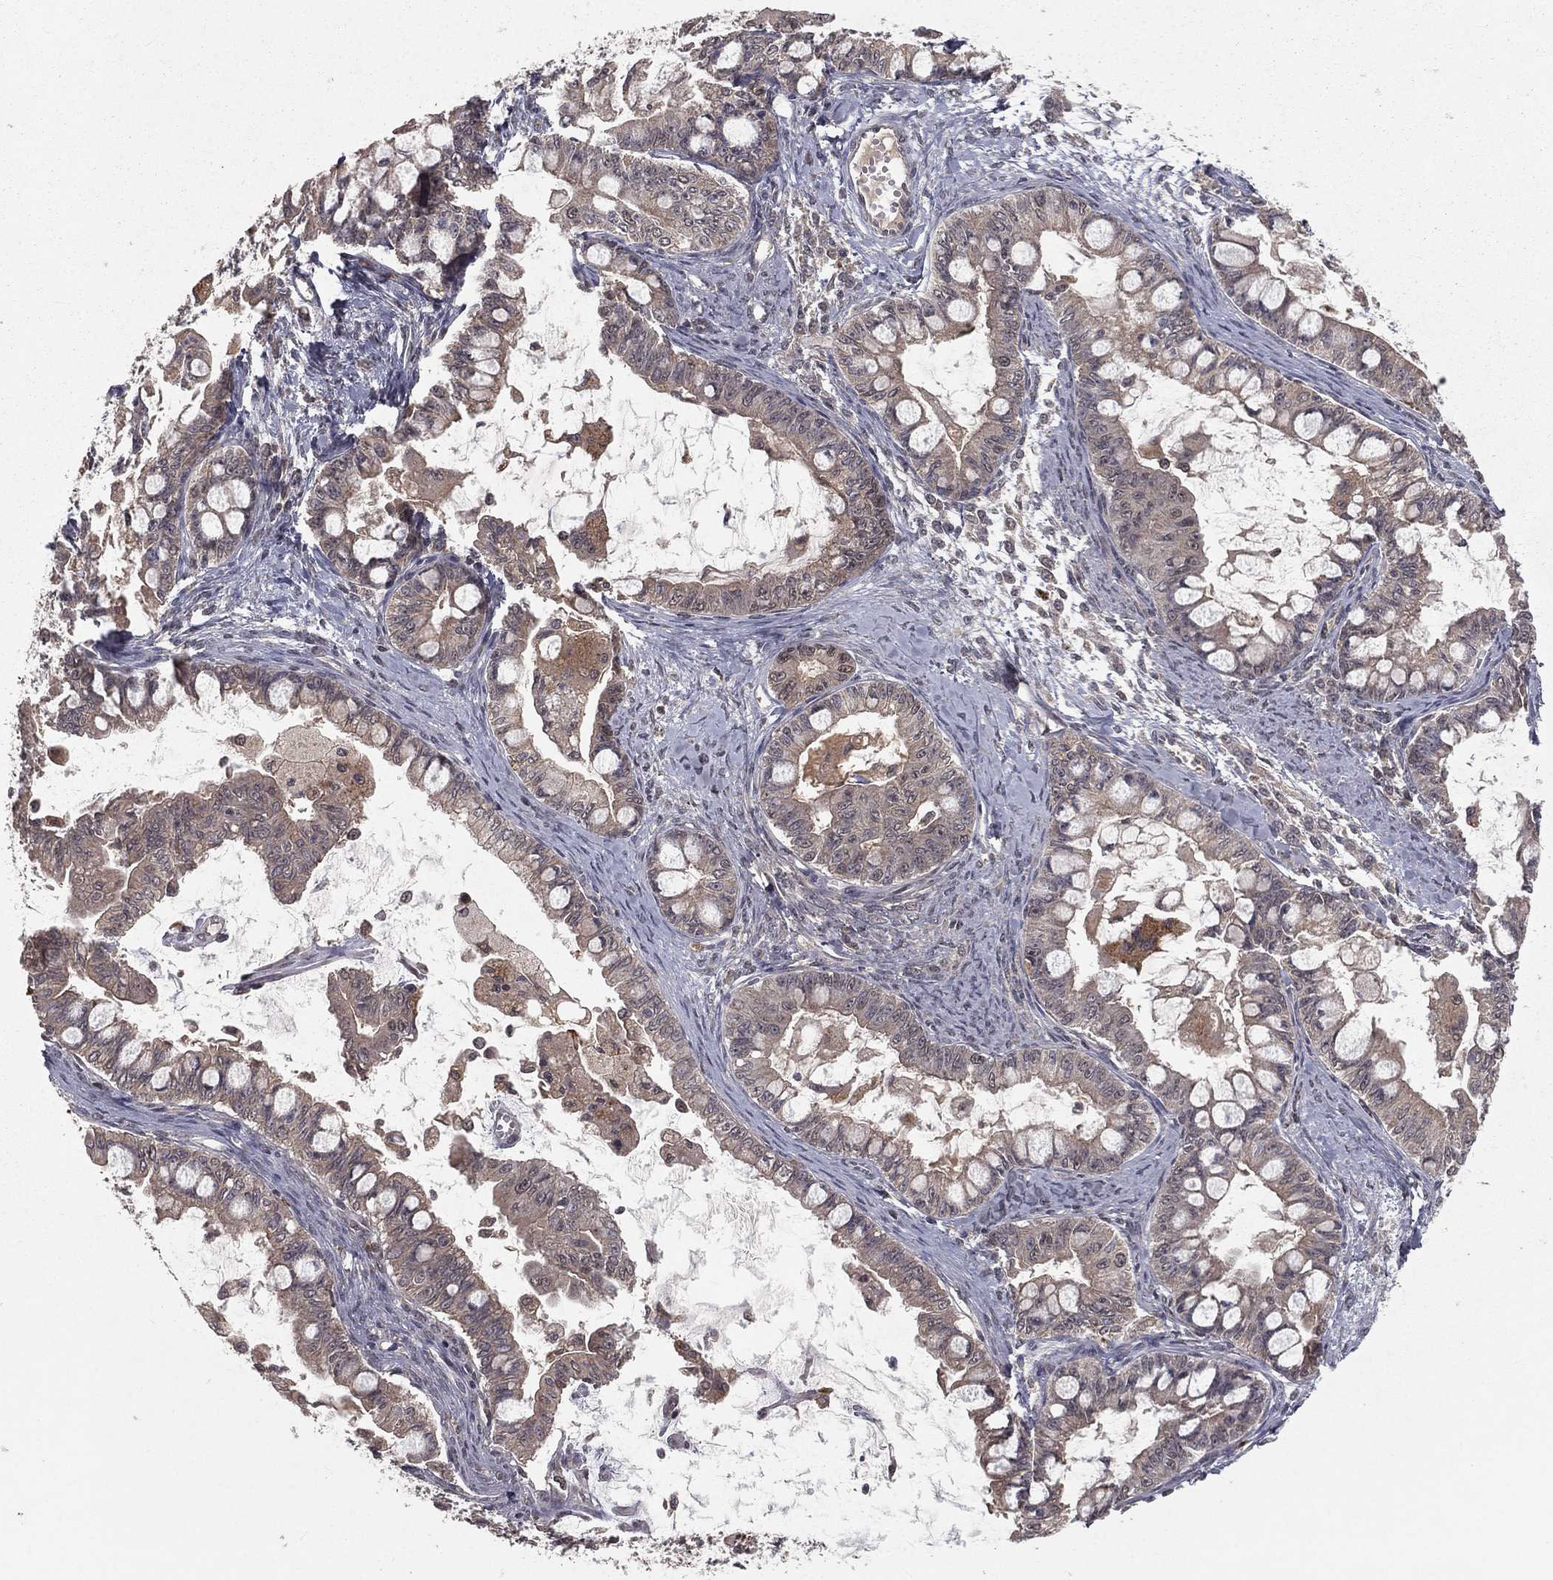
{"staining": {"intensity": "weak", "quantity": "25%-75%", "location": "cytoplasmic/membranous"}, "tissue": "ovarian cancer", "cell_type": "Tumor cells", "image_type": "cancer", "snomed": [{"axis": "morphology", "description": "Cystadenocarcinoma, mucinous, NOS"}, {"axis": "topography", "description": "Ovary"}], "caption": "There is low levels of weak cytoplasmic/membranous expression in tumor cells of ovarian mucinous cystadenocarcinoma, as demonstrated by immunohistochemical staining (brown color).", "gene": "ZDHHC15", "patient": {"sex": "female", "age": 63}}